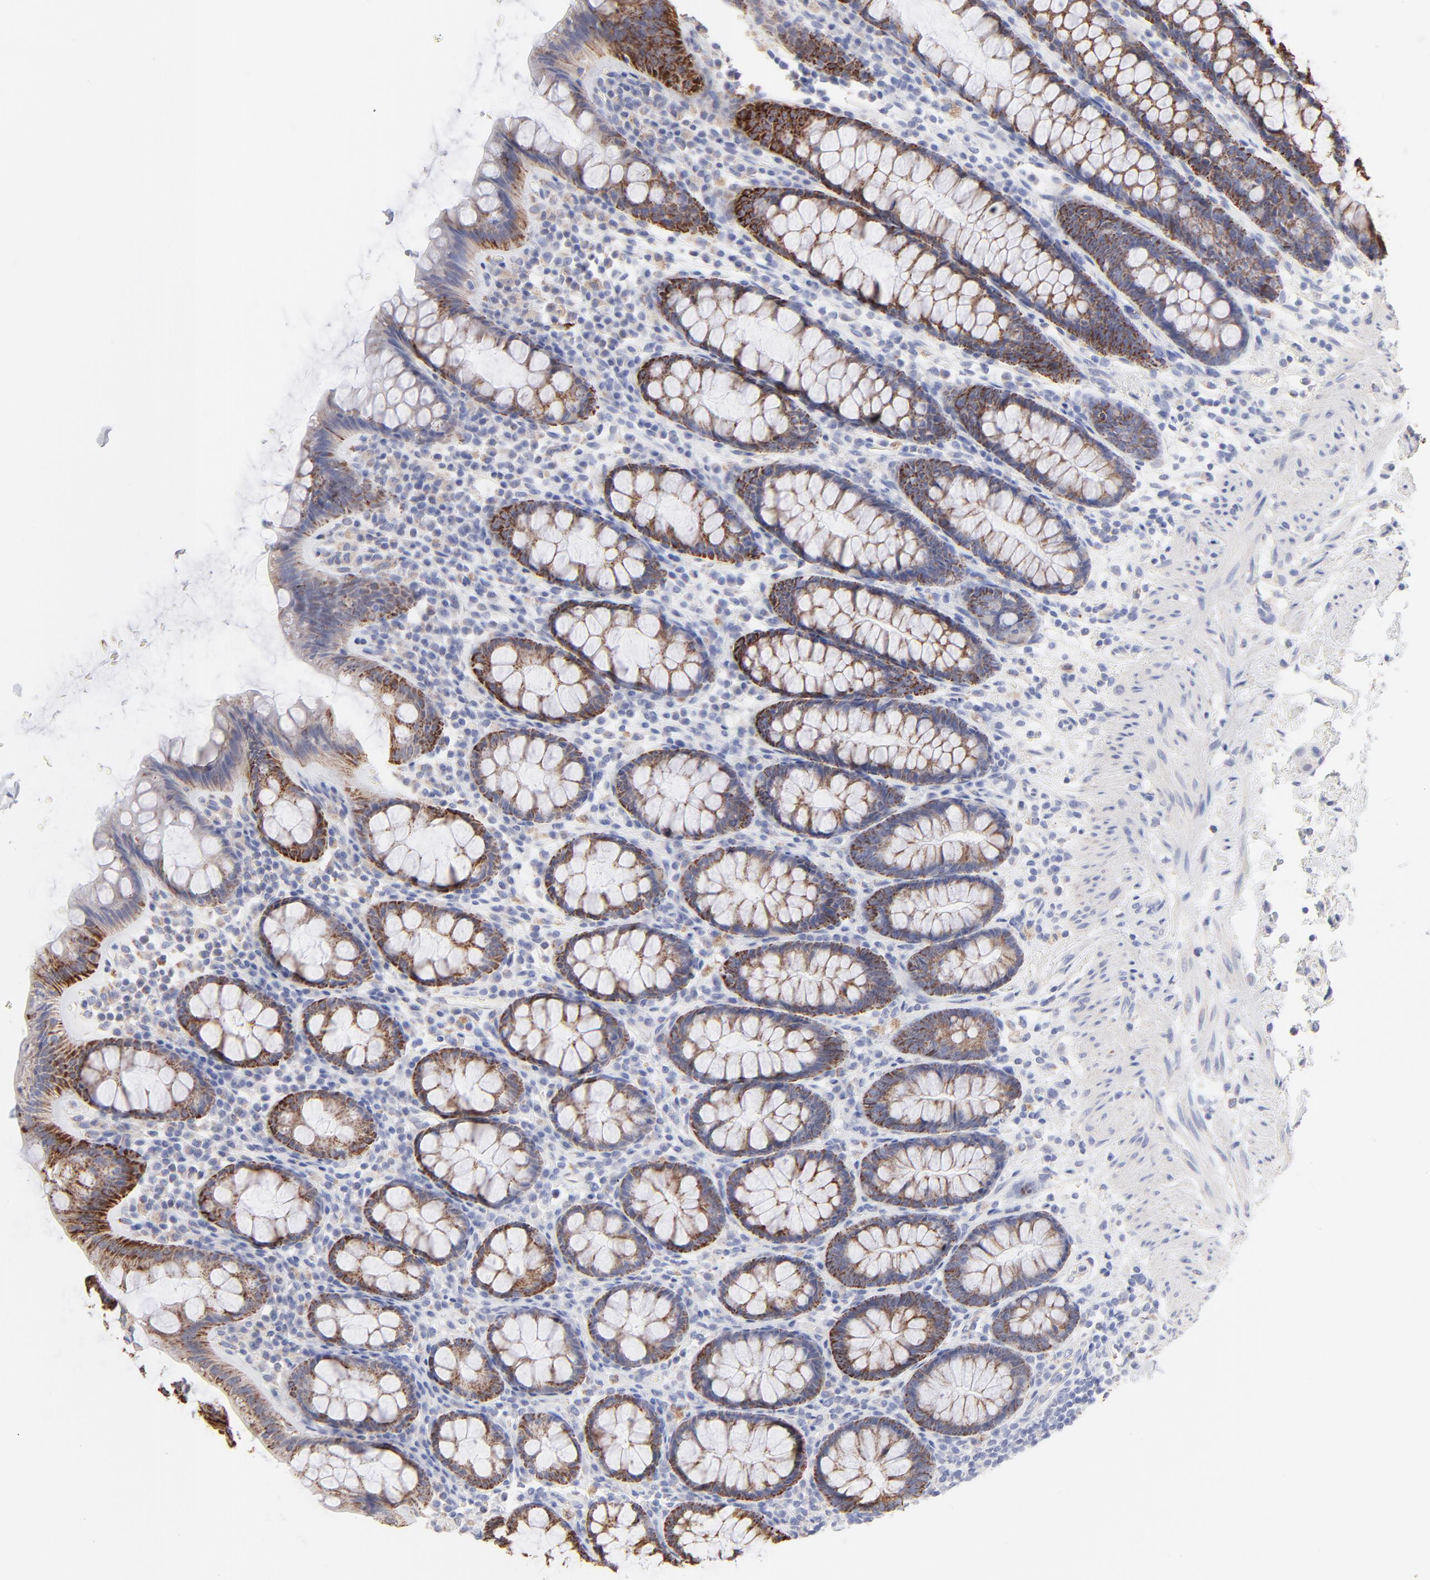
{"staining": {"intensity": "moderate", "quantity": ">75%", "location": "cytoplasmic/membranous"}, "tissue": "rectum", "cell_type": "Glandular cells", "image_type": "normal", "snomed": [{"axis": "morphology", "description": "Normal tissue, NOS"}, {"axis": "topography", "description": "Rectum"}], "caption": "This photomicrograph reveals immunohistochemistry staining of benign human rectum, with medium moderate cytoplasmic/membranous expression in about >75% of glandular cells.", "gene": "TST", "patient": {"sex": "male", "age": 92}}